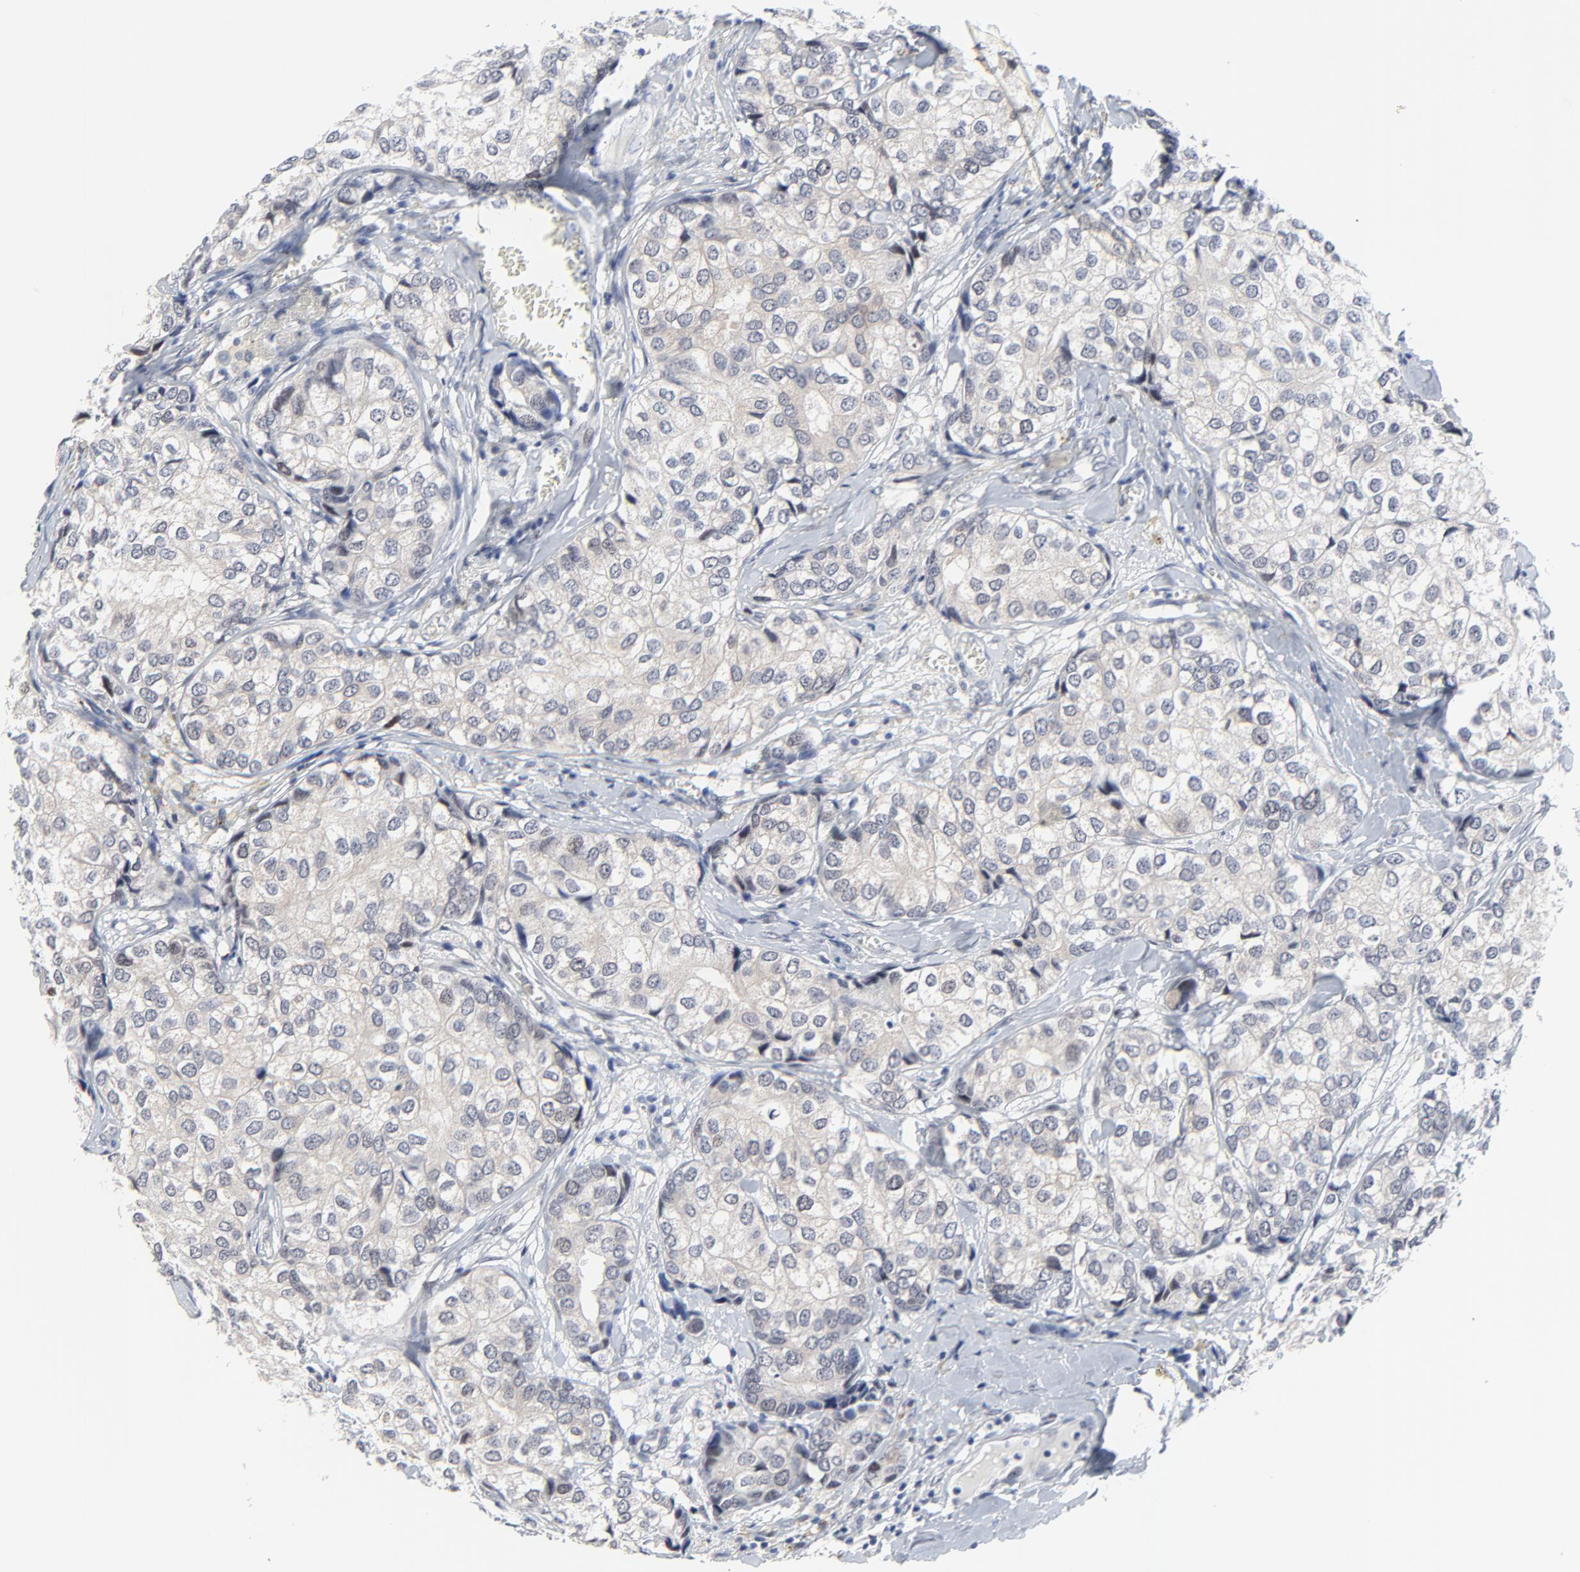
{"staining": {"intensity": "weak", "quantity": "<25%", "location": "nuclear"}, "tissue": "breast cancer", "cell_type": "Tumor cells", "image_type": "cancer", "snomed": [{"axis": "morphology", "description": "Duct carcinoma"}, {"axis": "topography", "description": "Breast"}], "caption": "Micrograph shows no protein positivity in tumor cells of breast cancer tissue.", "gene": "ZNF589", "patient": {"sex": "female", "age": 68}}